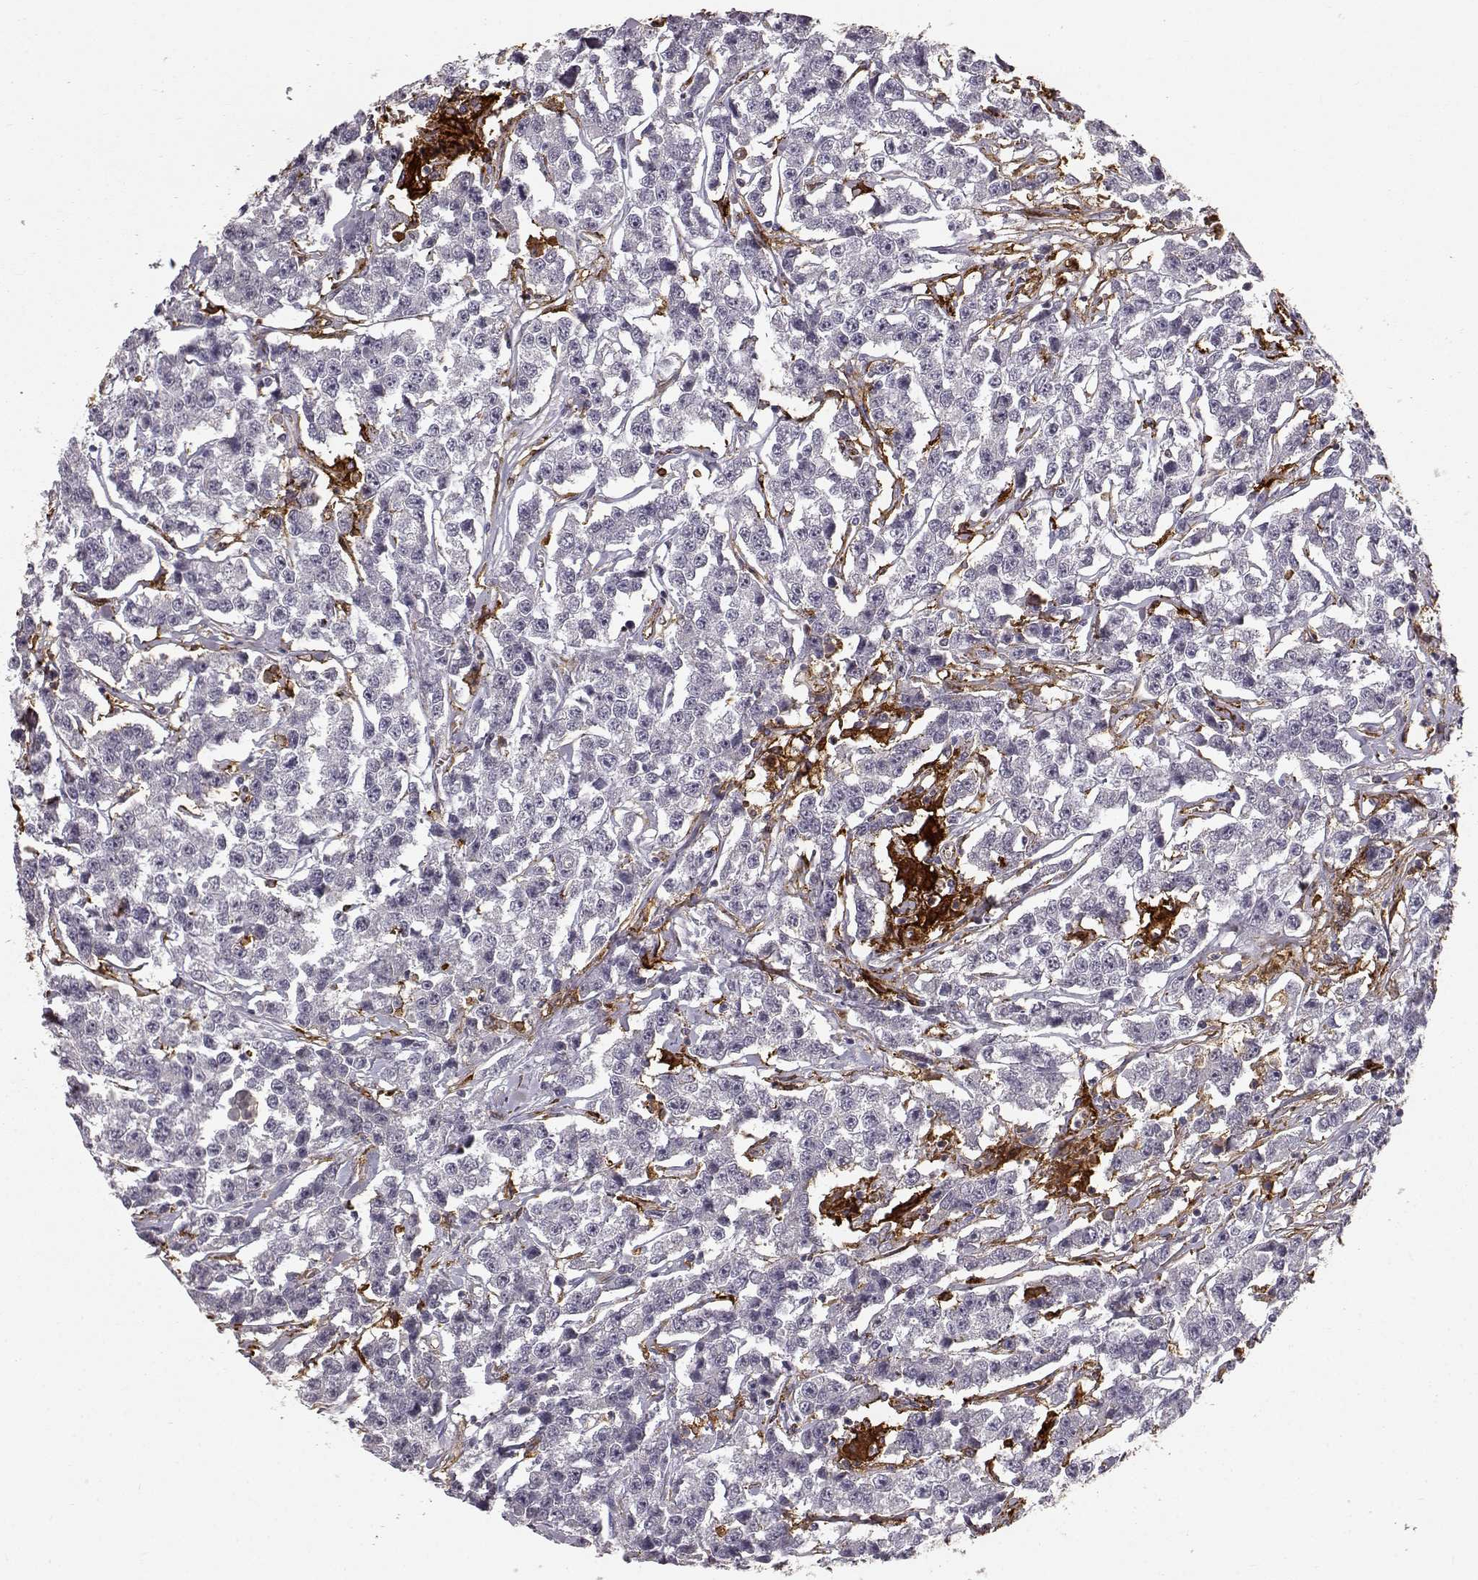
{"staining": {"intensity": "negative", "quantity": "none", "location": "none"}, "tissue": "testis cancer", "cell_type": "Tumor cells", "image_type": "cancer", "snomed": [{"axis": "morphology", "description": "Seminoma, NOS"}, {"axis": "topography", "description": "Testis"}], "caption": "Tumor cells show no significant protein expression in seminoma (testis).", "gene": "CCNF", "patient": {"sex": "male", "age": 59}}